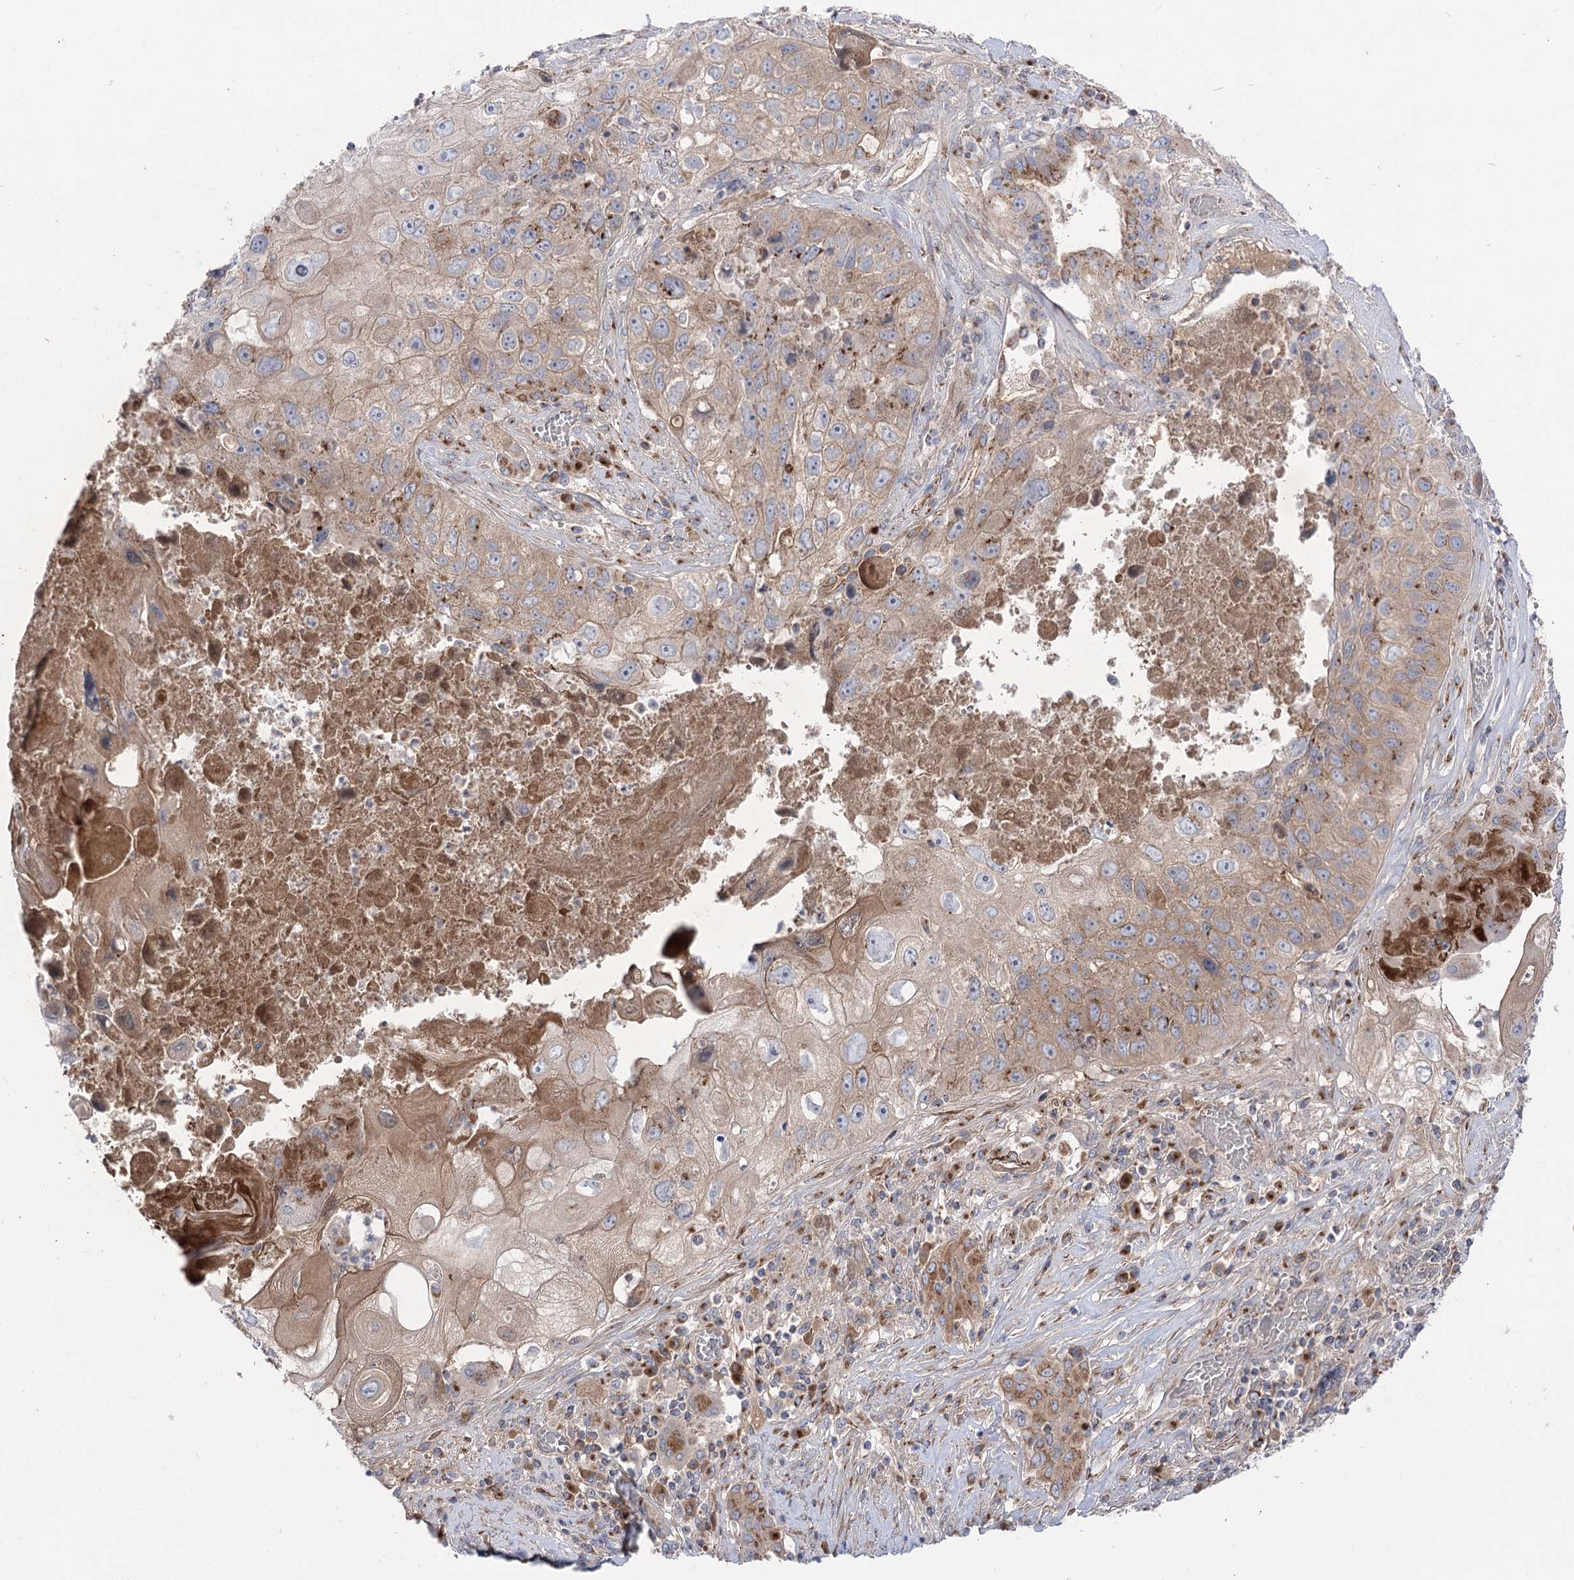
{"staining": {"intensity": "moderate", "quantity": "25%-75%", "location": "cytoplasmic/membranous"}, "tissue": "lung cancer", "cell_type": "Tumor cells", "image_type": "cancer", "snomed": [{"axis": "morphology", "description": "Squamous cell carcinoma, NOS"}, {"axis": "topography", "description": "Lung"}], "caption": "Human lung cancer stained with a protein marker displays moderate staining in tumor cells.", "gene": "GBF1", "patient": {"sex": "male", "age": 61}}